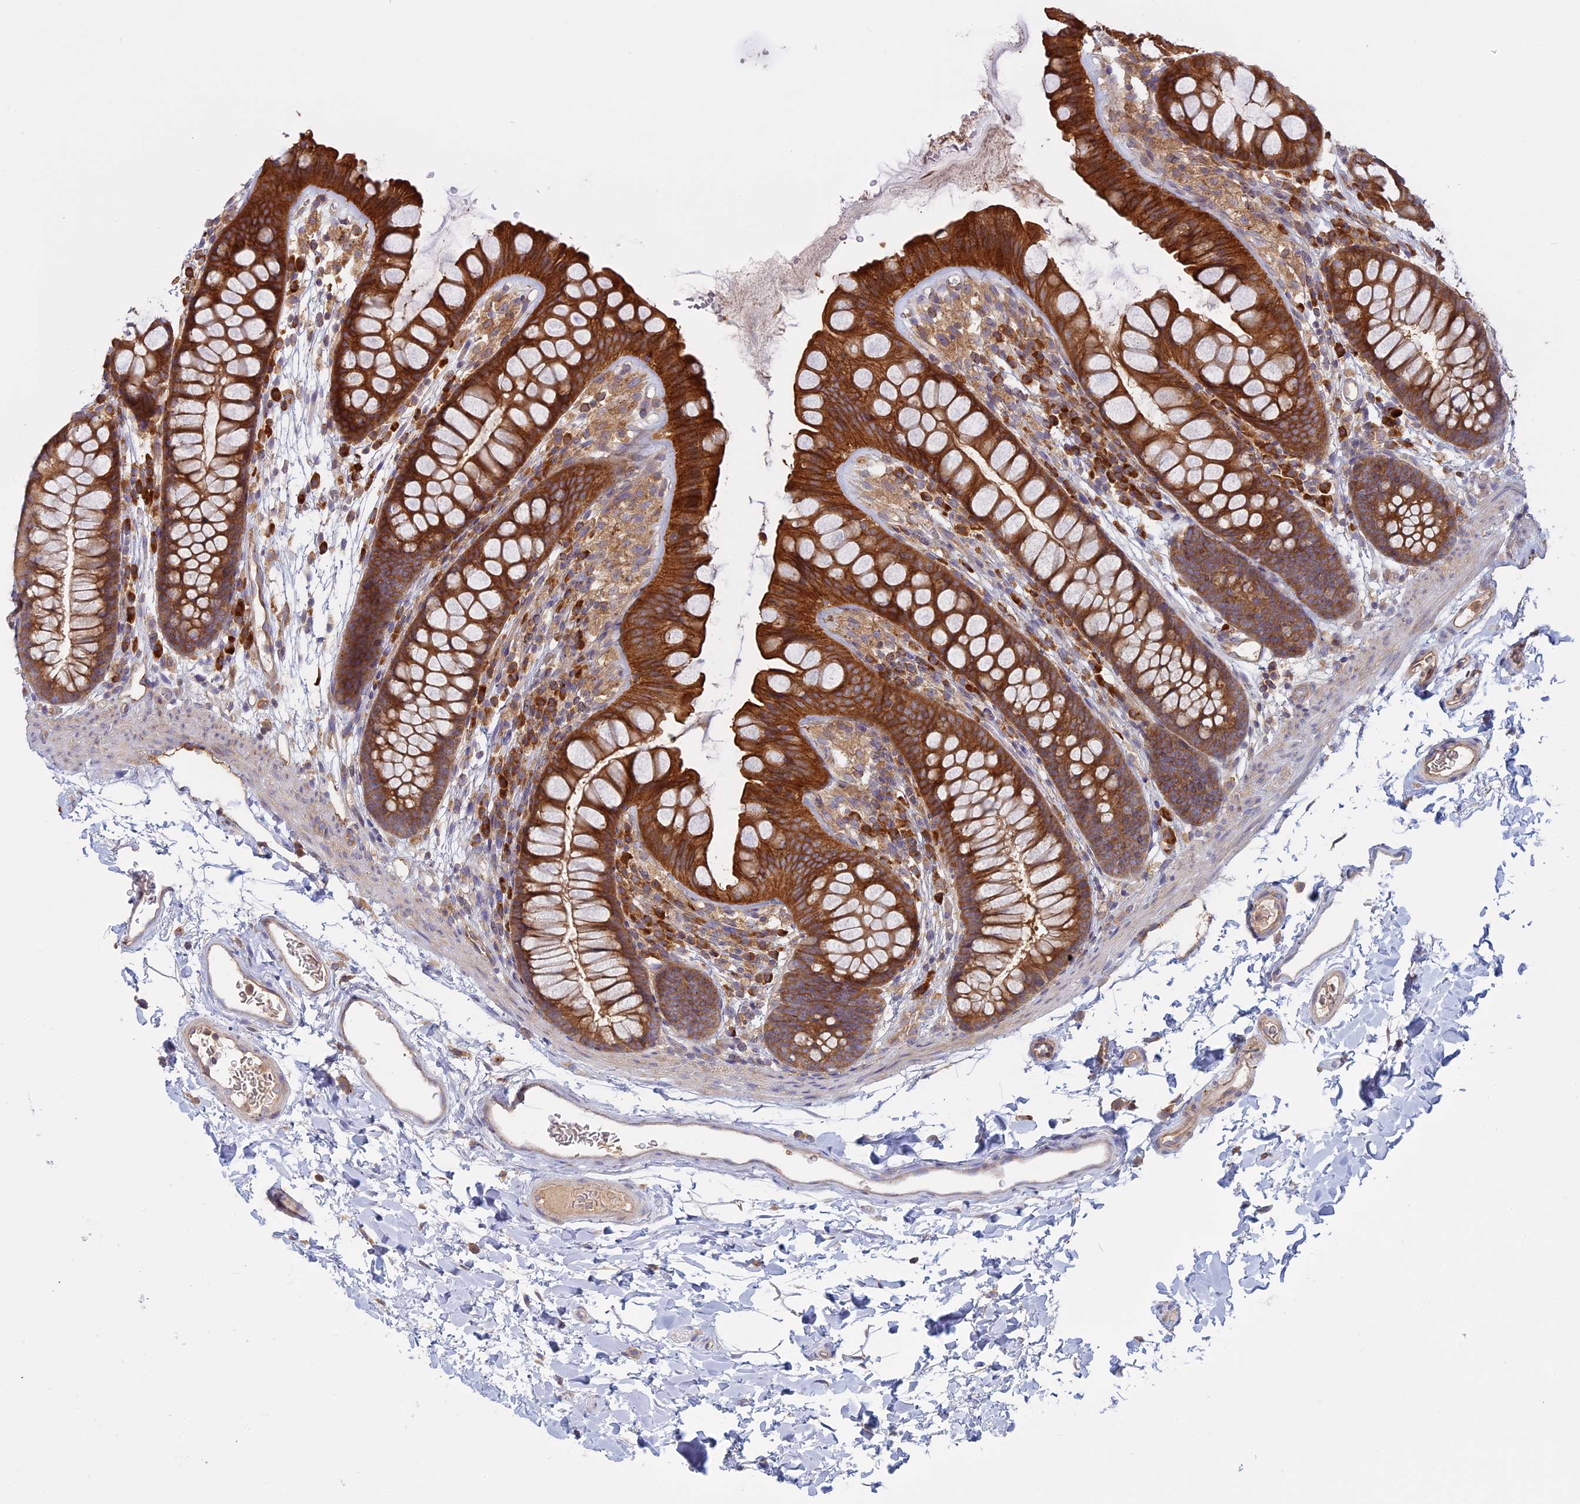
{"staining": {"intensity": "weak", "quantity": ">75%", "location": "cytoplasmic/membranous"}, "tissue": "colon", "cell_type": "Endothelial cells", "image_type": "normal", "snomed": [{"axis": "morphology", "description": "Normal tissue, NOS"}, {"axis": "topography", "description": "Colon"}], "caption": "Immunohistochemical staining of benign human colon displays low levels of weak cytoplasmic/membranous expression in approximately >75% of endothelial cells.", "gene": "TMEM208", "patient": {"sex": "female", "age": 62}}